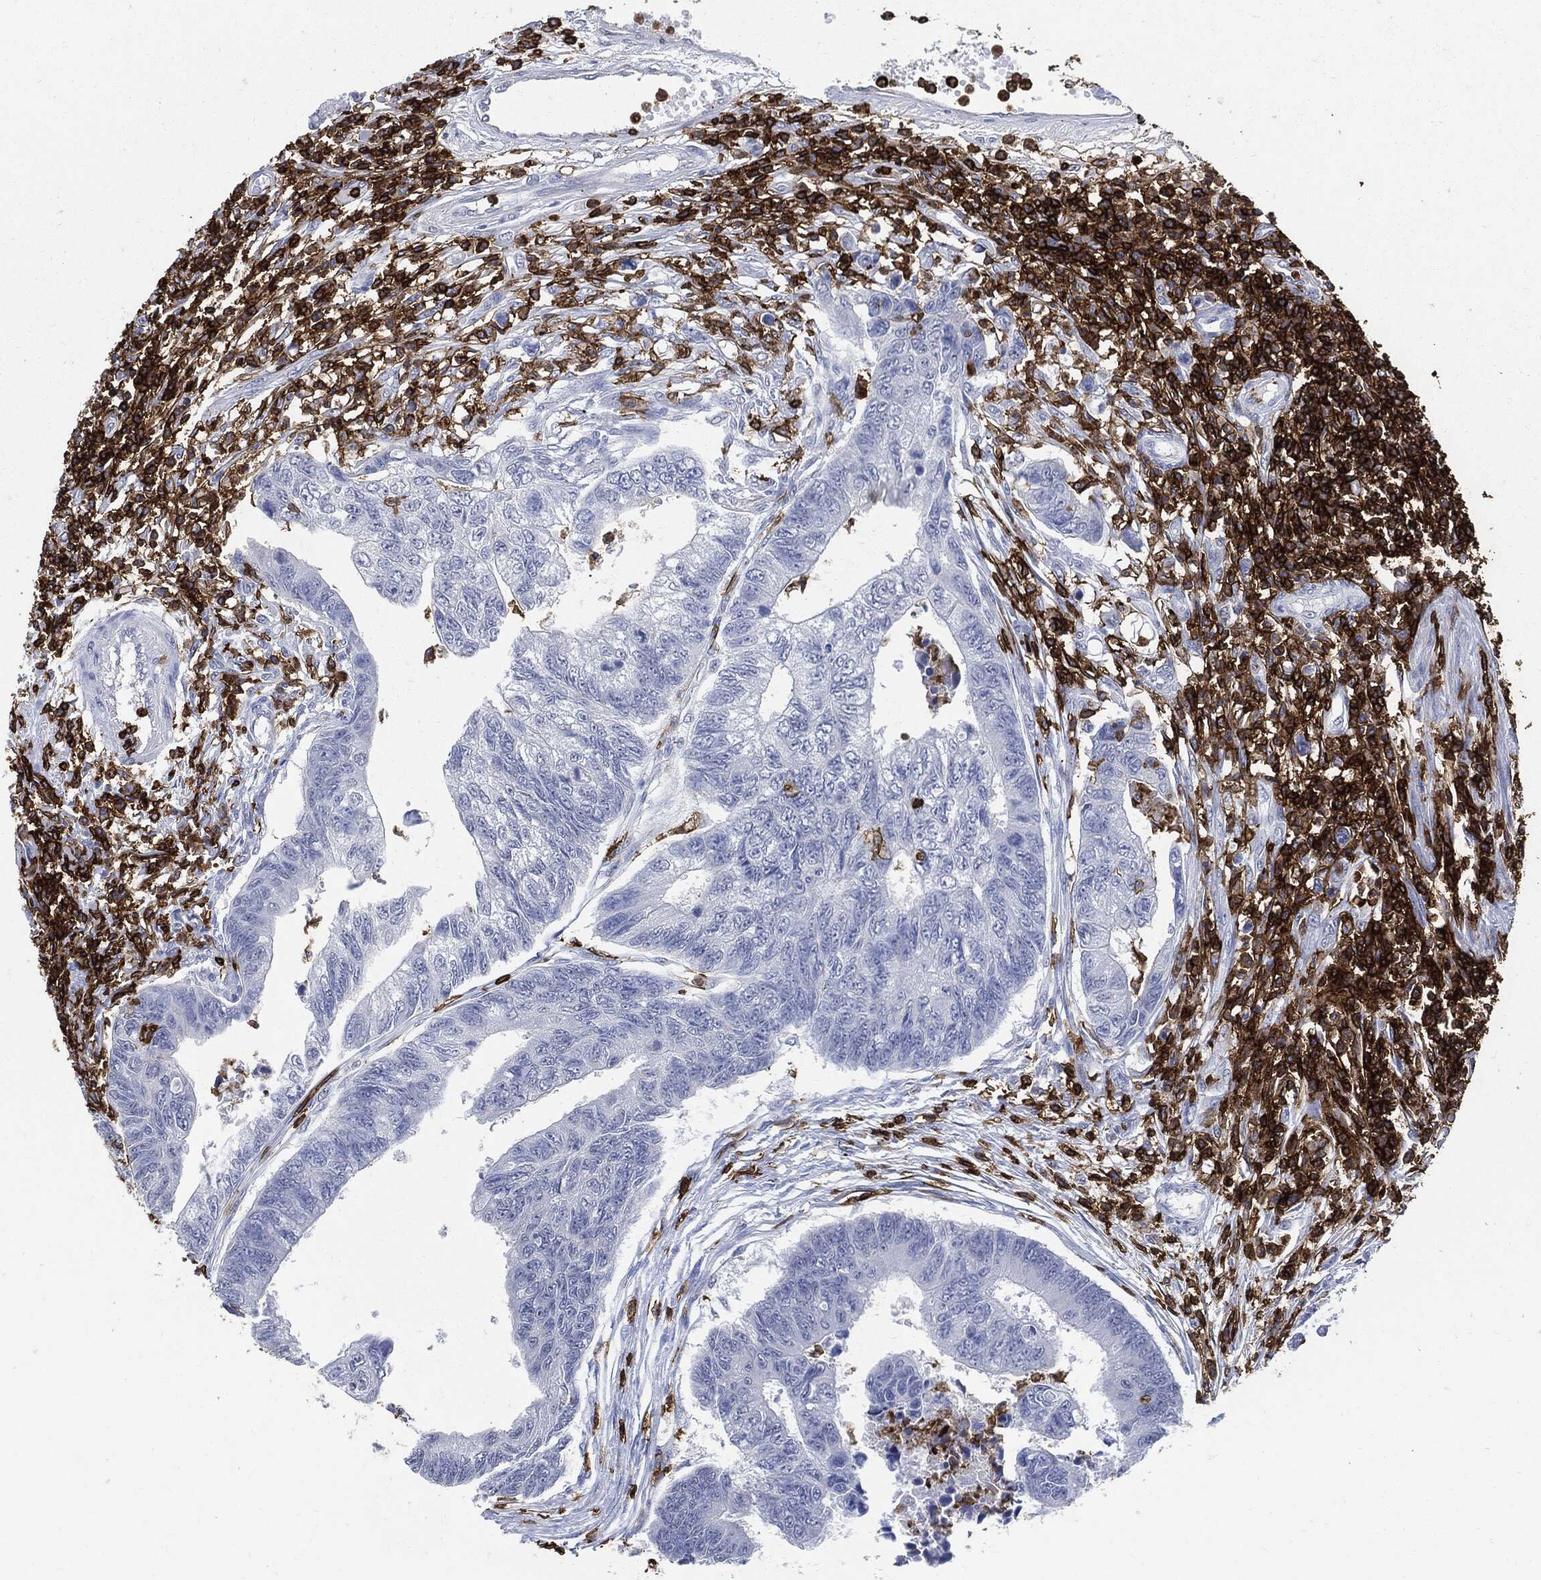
{"staining": {"intensity": "negative", "quantity": "none", "location": "none"}, "tissue": "colorectal cancer", "cell_type": "Tumor cells", "image_type": "cancer", "snomed": [{"axis": "morphology", "description": "Adenocarcinoma, NOS"}, {"axis": "topography", "description": "Colon"}], "caption": "A high-resolution histopathology image shows immunohistochemistry (IHC) staining of adenocarcinoma (colorectal), which reveals no significant staining in tumor cells.", "gene": "PTPRC", "patient": {"sex": "female", "age": 65}}